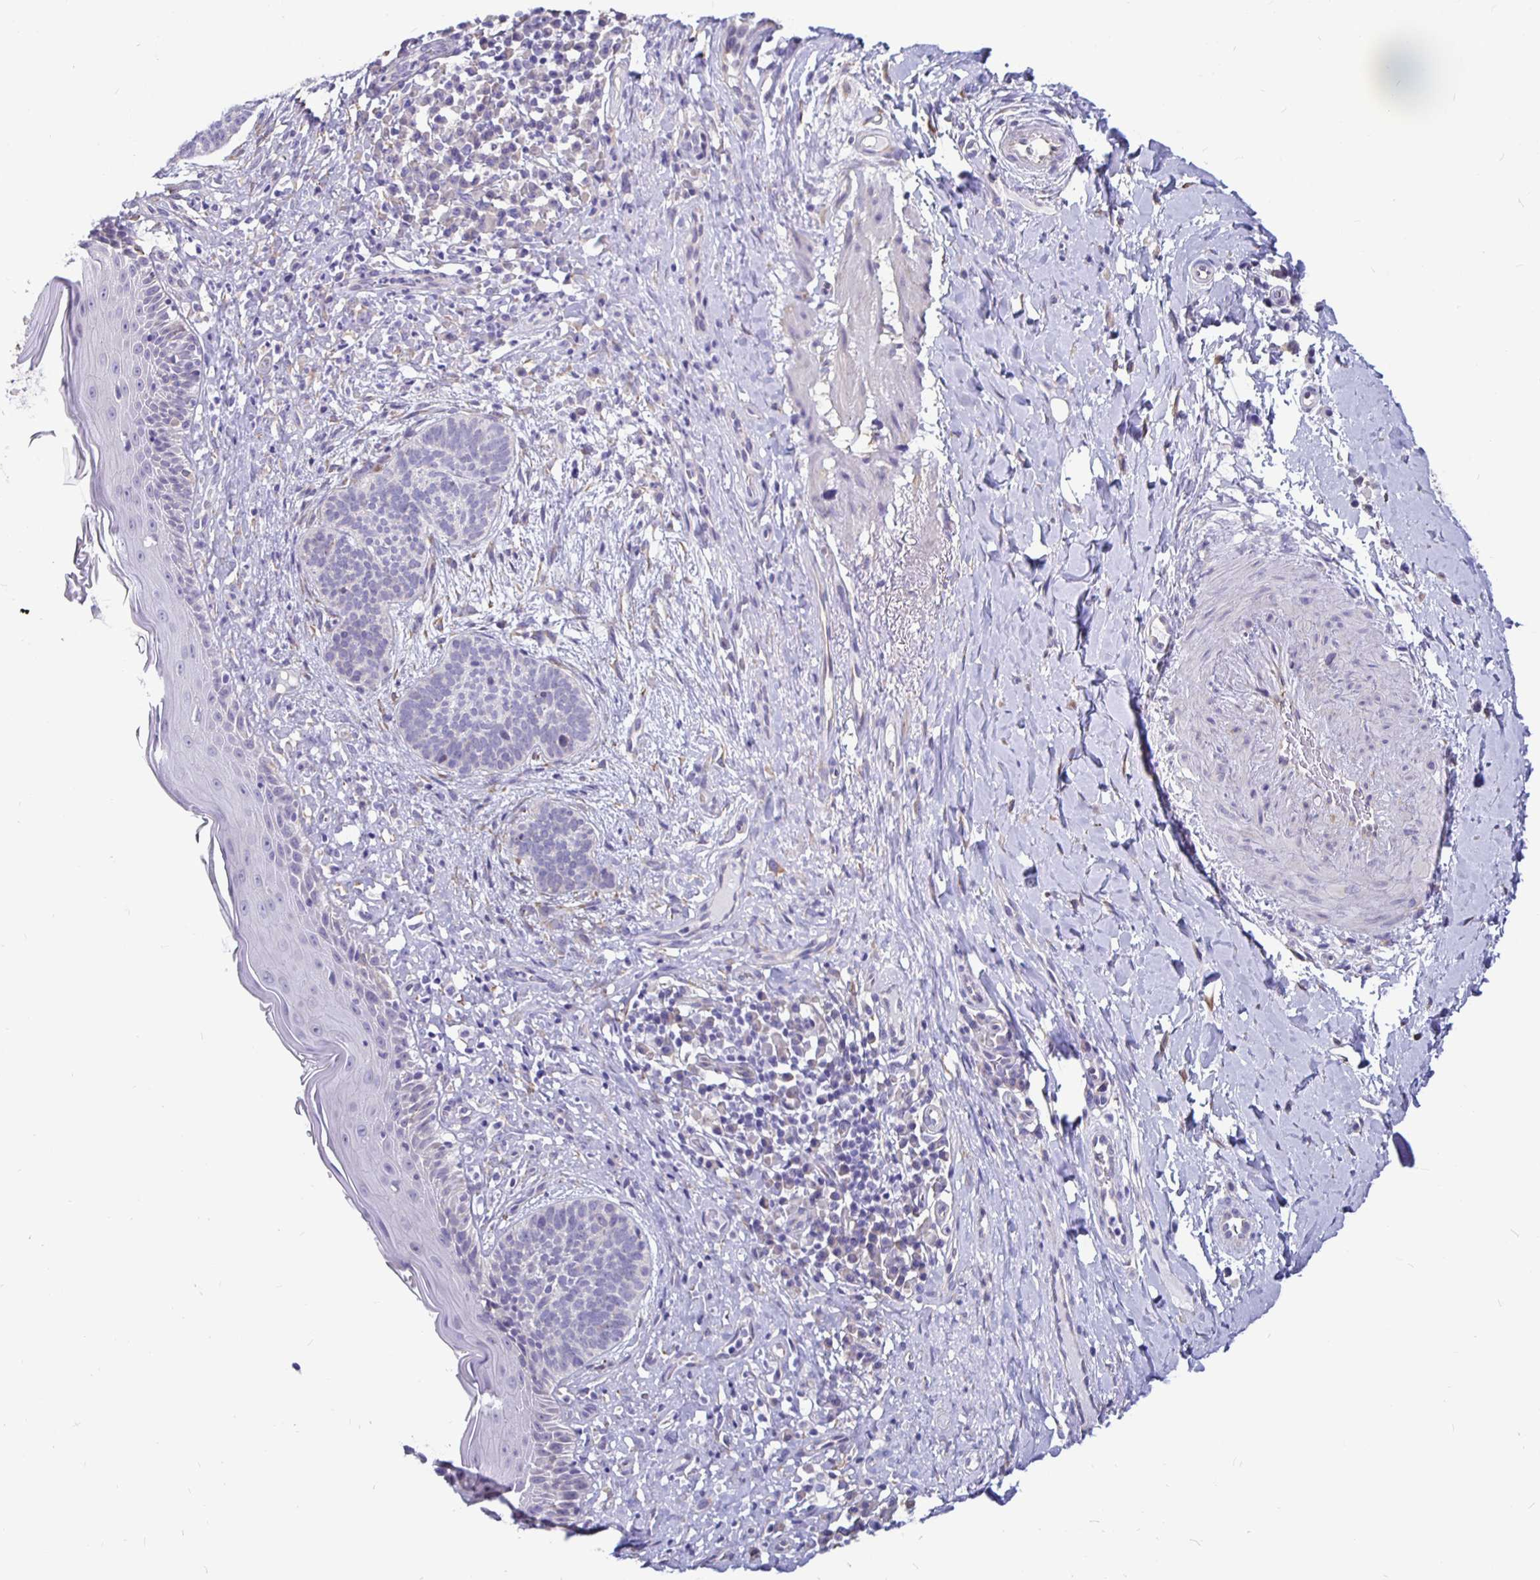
{"staining": {"intensity": "negative", "quantity": "none", "location": "none"}, "tissue": "skin cancer", "cell_type": "Tumor cells", "image_type": "cancer", "snomed": [{"axis": "morphology", "description": "Basal cell carcinoma"}, {"axis": "topography", "description": "Skin"}], "caption": "Skin basal cell carcinoma was stained to show a protein in brown. There is no significant expression in tumor cells.", "gene": "DNAI2", "patient": {"sex": "male", "age": 89}}